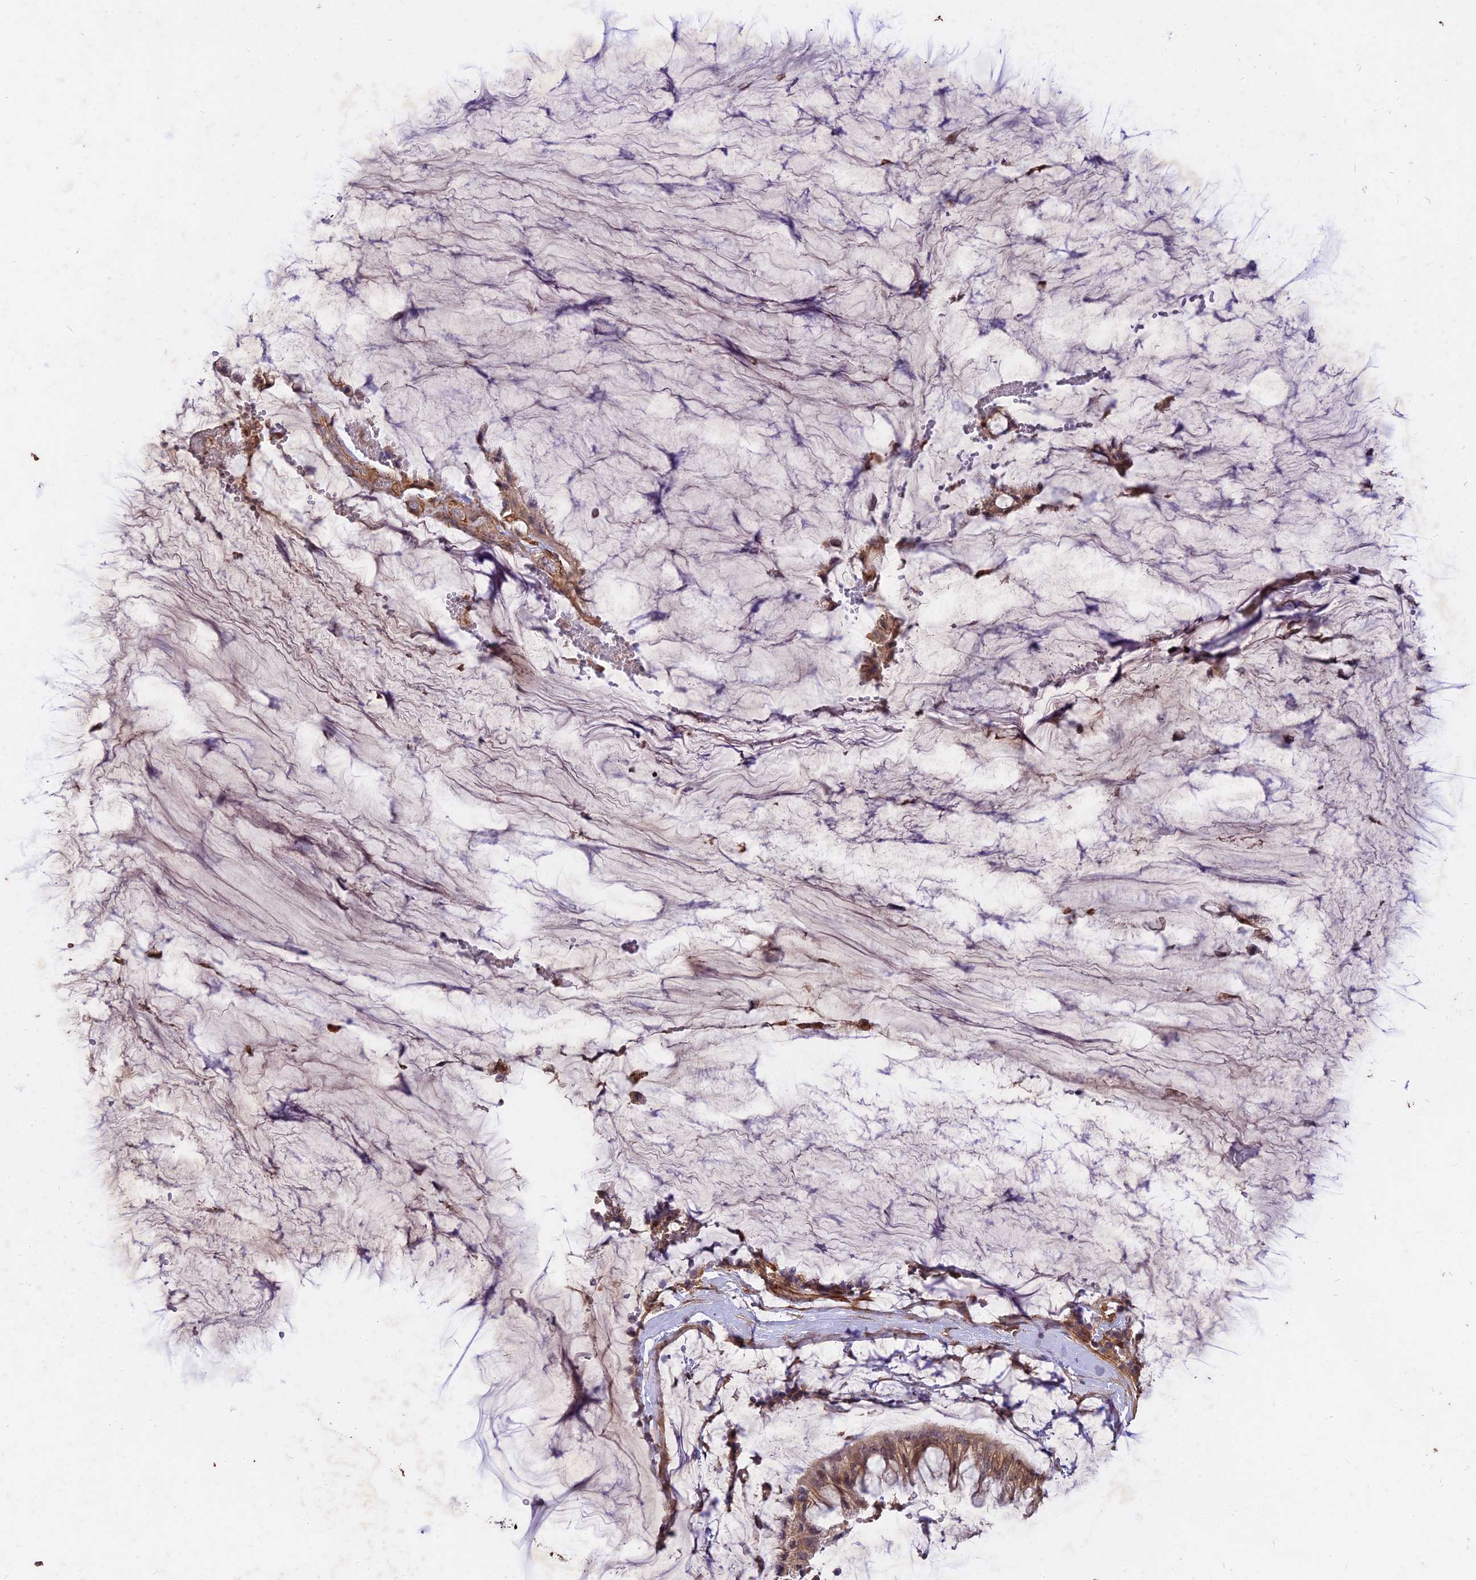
{"staining": {"intensity": "moderate", "quantity": ">75%", "location": "cytoplasmic/membranous"}, "tissue": "ovarian cancer", "cell_type": "Tumor cells", "image_type": "cancer", "snomed": [{"axis": "morphology", "description": "Cystadenocarcinoma, mucinous, NOS"}, {"axis": "topography", "description": "Ovary"}], "caption": "Mucinous cystadenocarcinoma (ovarian) stained for a protein shows moderate cytoplasmic/membranous positivity in tumor cells.", "gene": "SAC3D1", "patient": {"sex": "female", "age": 39}}